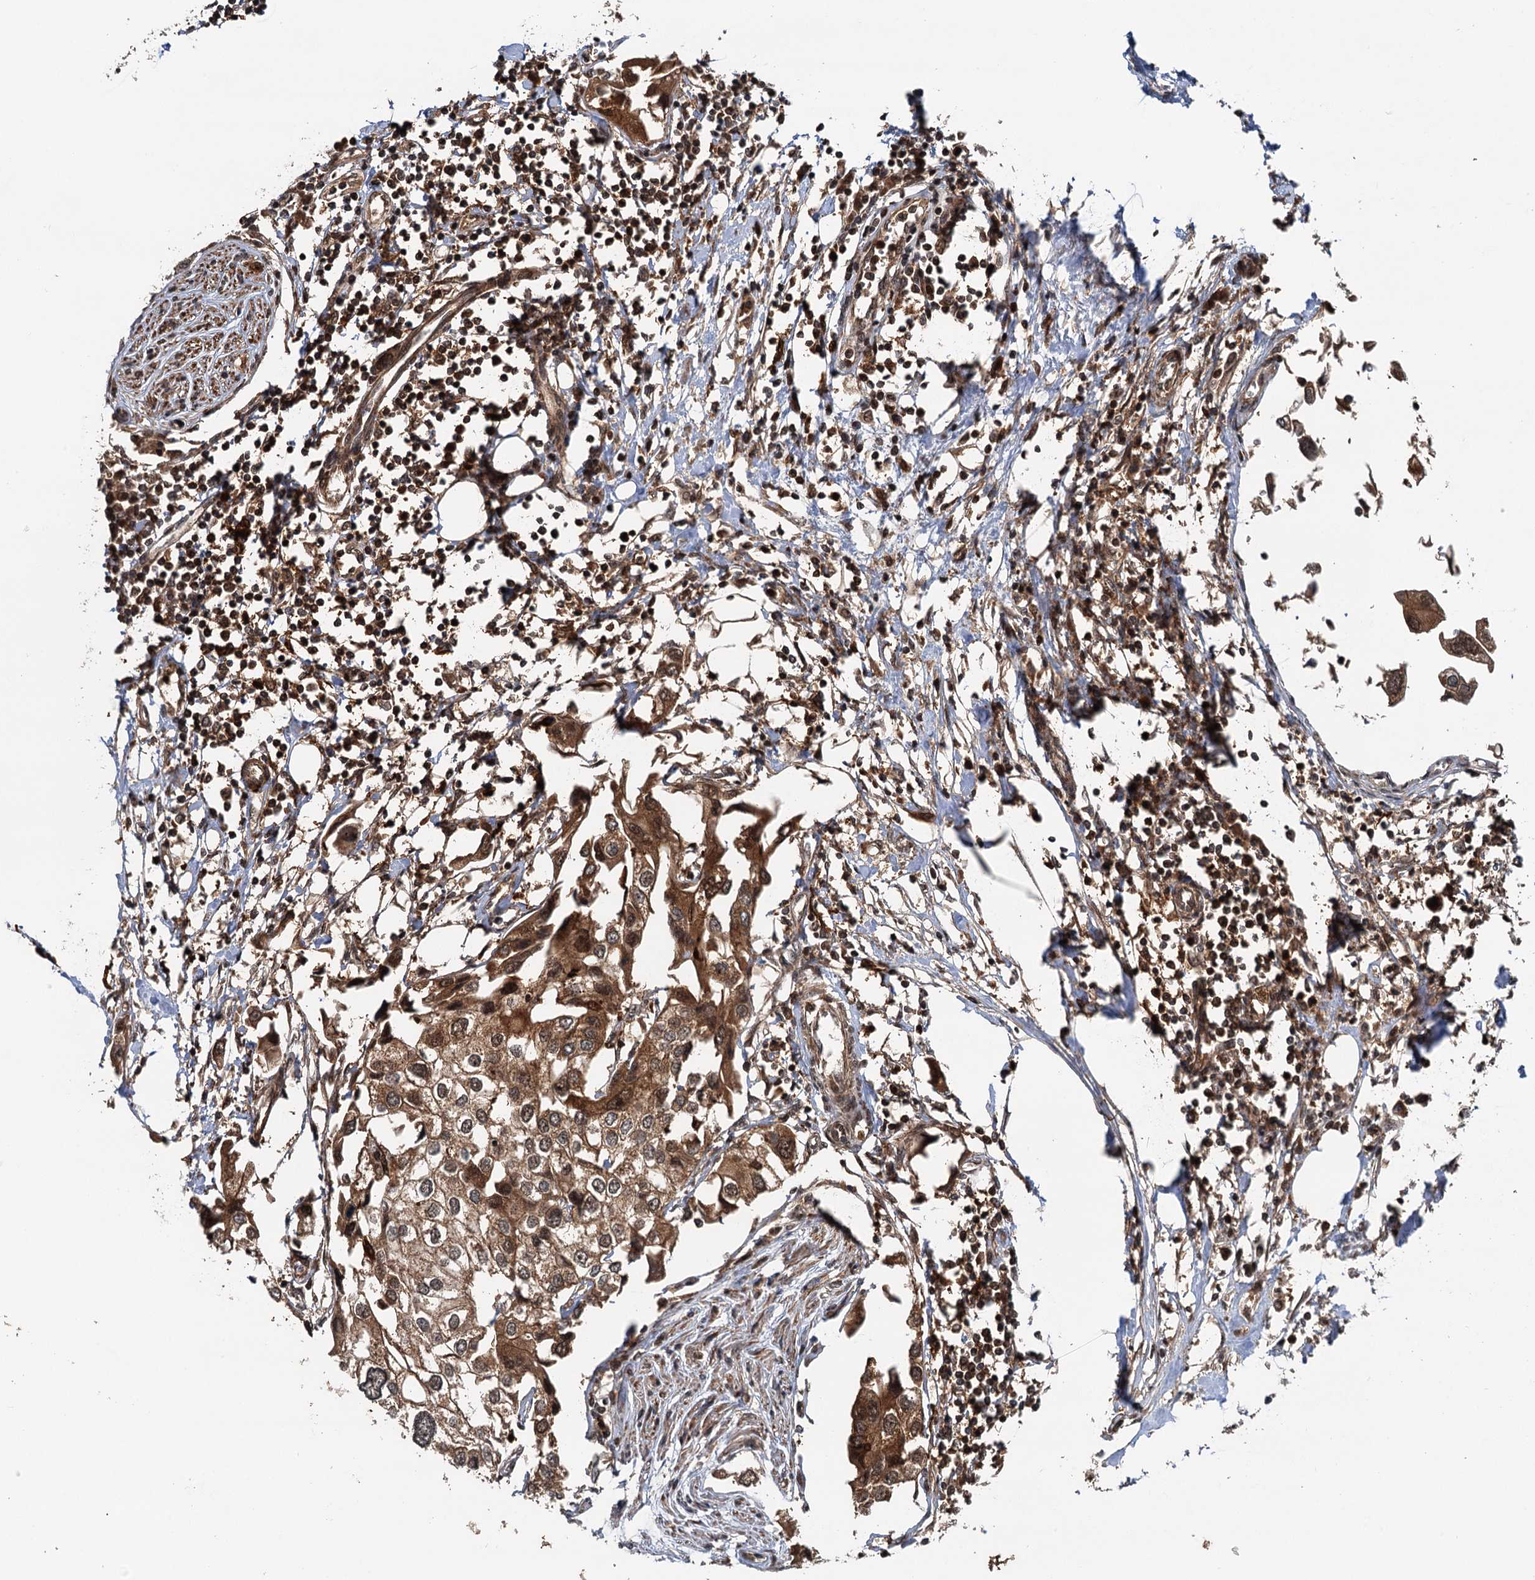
{"staining": {"intensity": "moderate", "quantity": ">75%", "location": "cytoplasmic/membranous,nuclear"}, "tissue": "urothelial cancer", "cell_type": "Tumor cells", "image_type": "cancer", "snomed": [{"axis": "morphology", "description": "Urothelial carcinoma, High grade"}, {"axis": "topography", "description": "Urinary bladder"}], "caption": "Protein positivity by immunohistochemistry shows moderate cytoplasmic/membranous and nuclear staining in approximately >75% of tumor cells in urothelial cancer. (DAB (3,3'-diaminobenzidine) IHC, brown staining for protein, blue staining for nuclei).", "gene": "STUB1", "patient": {"sex": "male", "age": 64}}